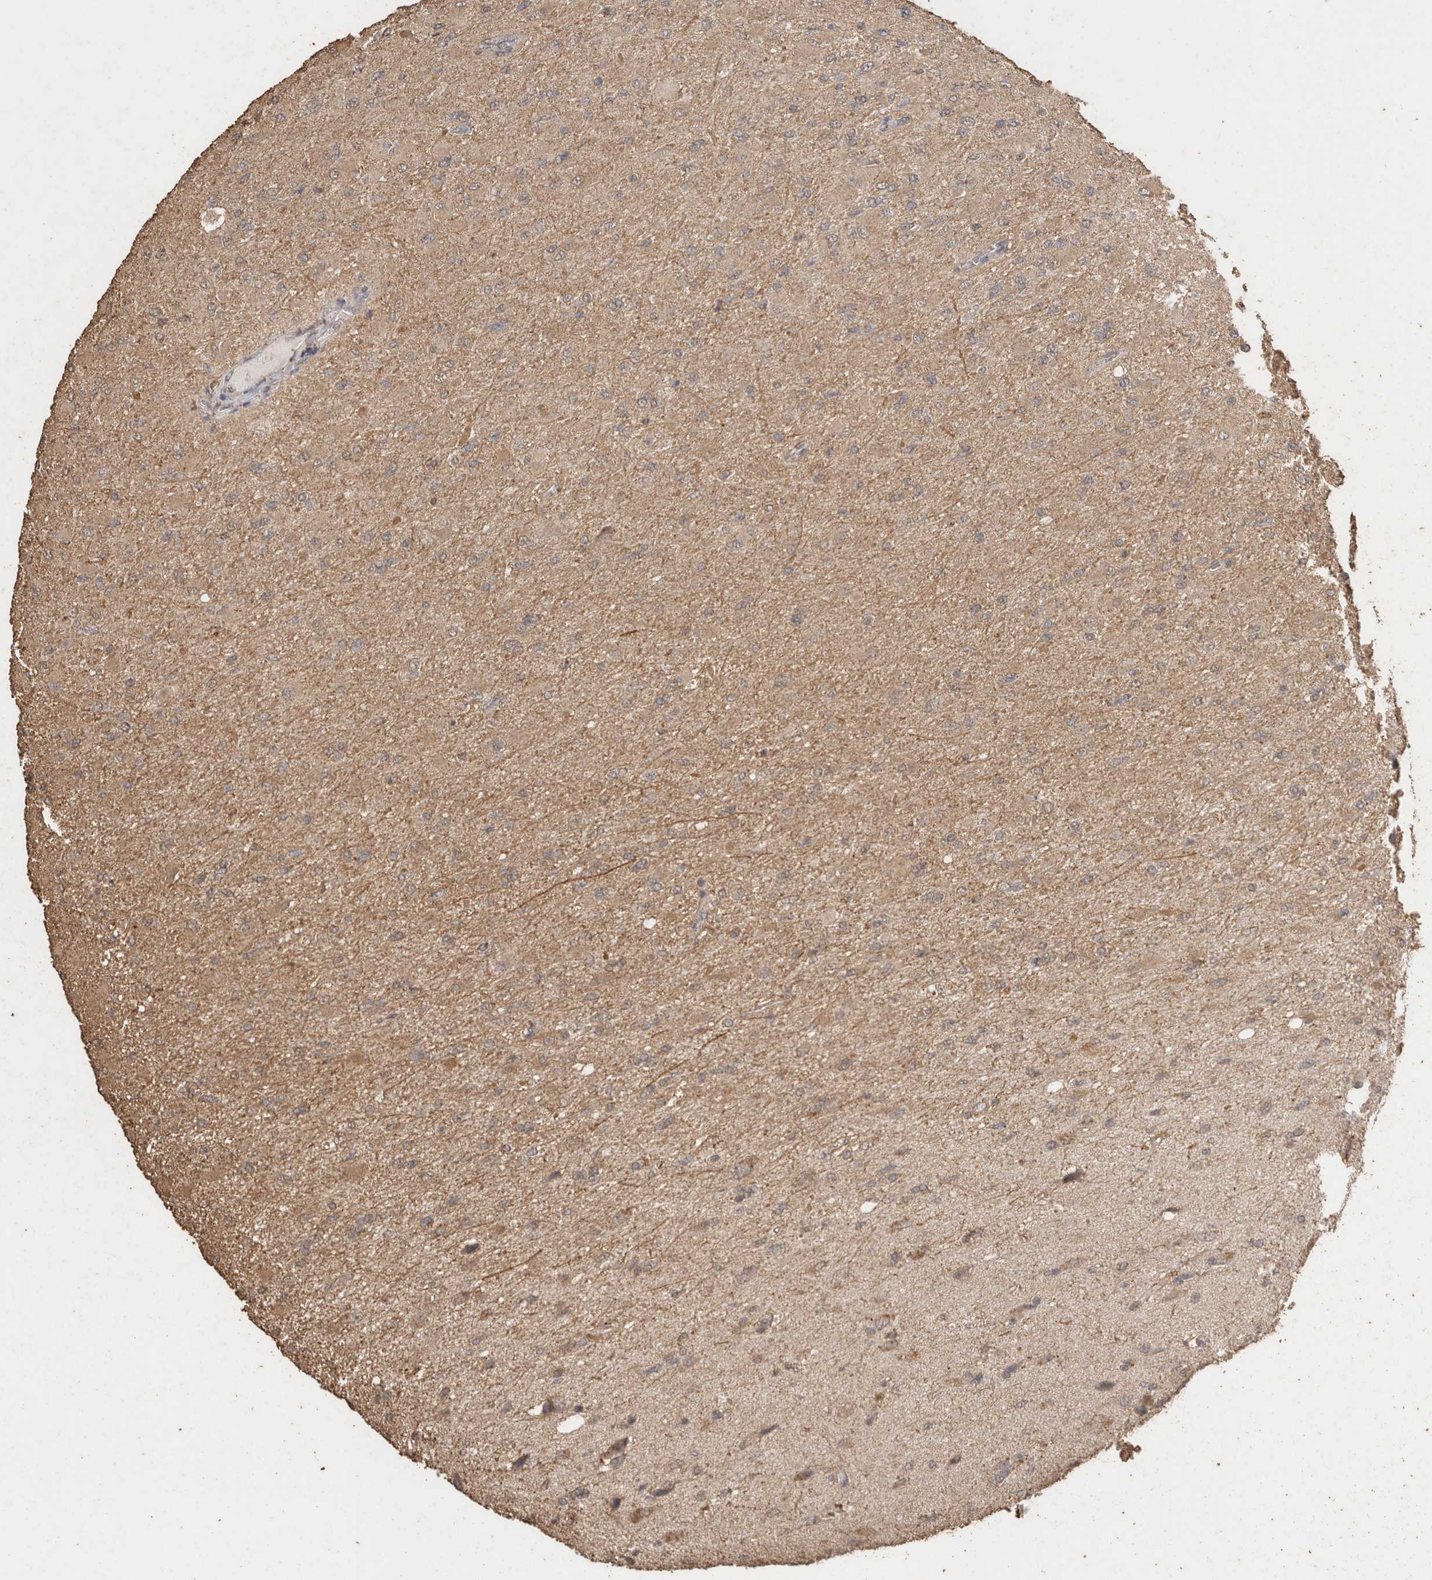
{"staining": {"intensity": "weak", "quantity": ">75%", "location": "cytoplasmic/membranous"}, "tissue": "glioma", "cell_type": "Tumor cells", "image_type": "cancer", "snomed": [{"axis": "morphology", "description": "Glioma, malignant, High grade"}, {"axis": "topography", "description": "Cerebral cortex"}], "caption": "Human glioma stained with a brown dye reveals weak cytoplasmic/membranous positive positivity in about >75% of tumor cells.", "gene": "CX3CL1", "patient": {"sex": "female", "age": 36}}